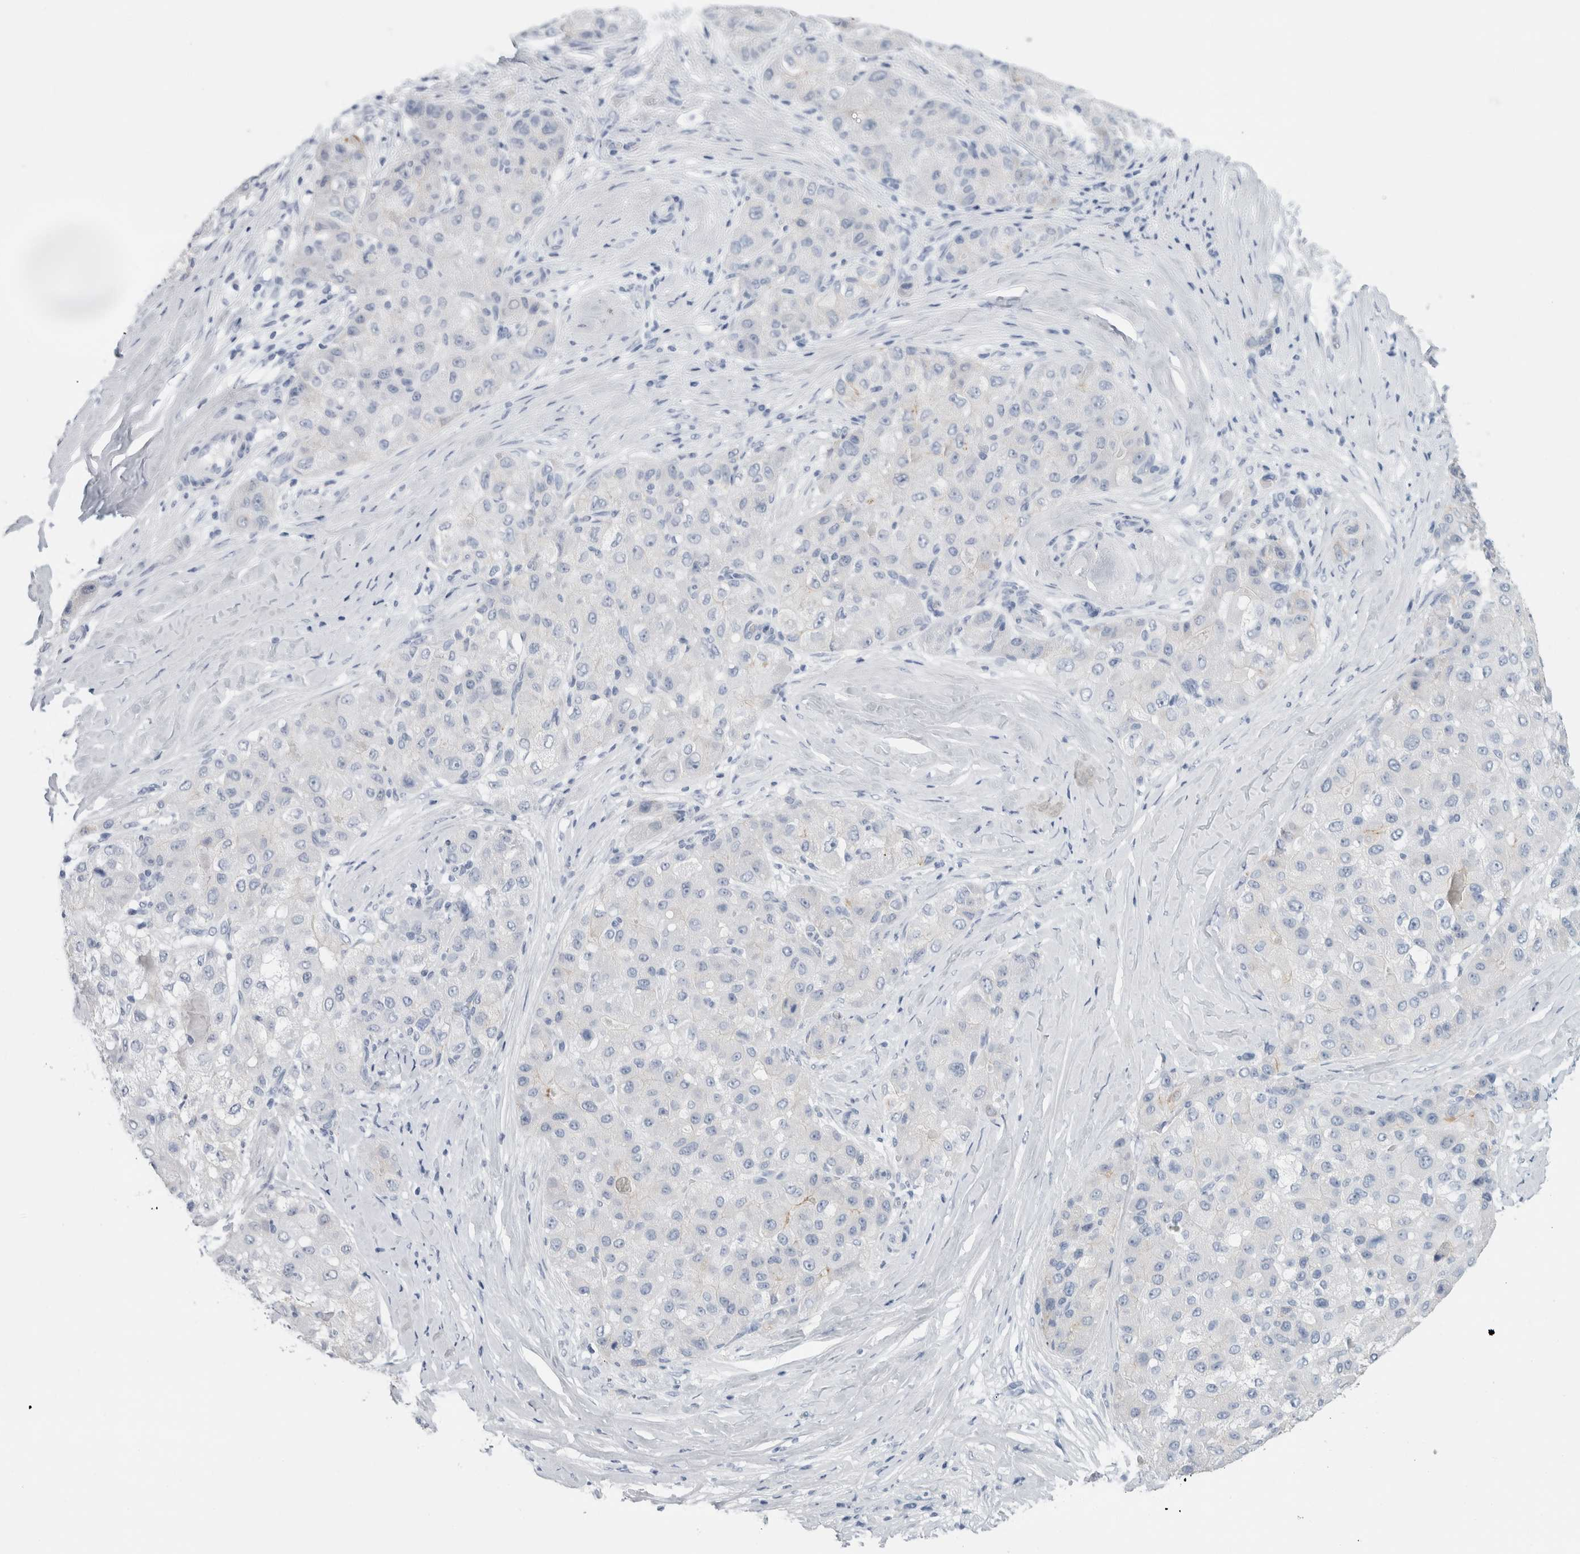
{"staining": {"intensity": "negative", "quantity": "none", "location": "none"}, "tissue": "liver cancer", "cell_type": "Tumor cells", "image_type": "cancer", "snomed": [{"axis": "morphology", "description": "Carcinoma, Hepatocellular, NOS"}, {"axis": "topography", "description": "Liver"}], "caption": "An IHC histopathology image of liver cancer is shown. There is no staining in tumor cells of liver cancer.", "gene": "RPH3AL", "patient": {"sex": "male", "age": 80}}